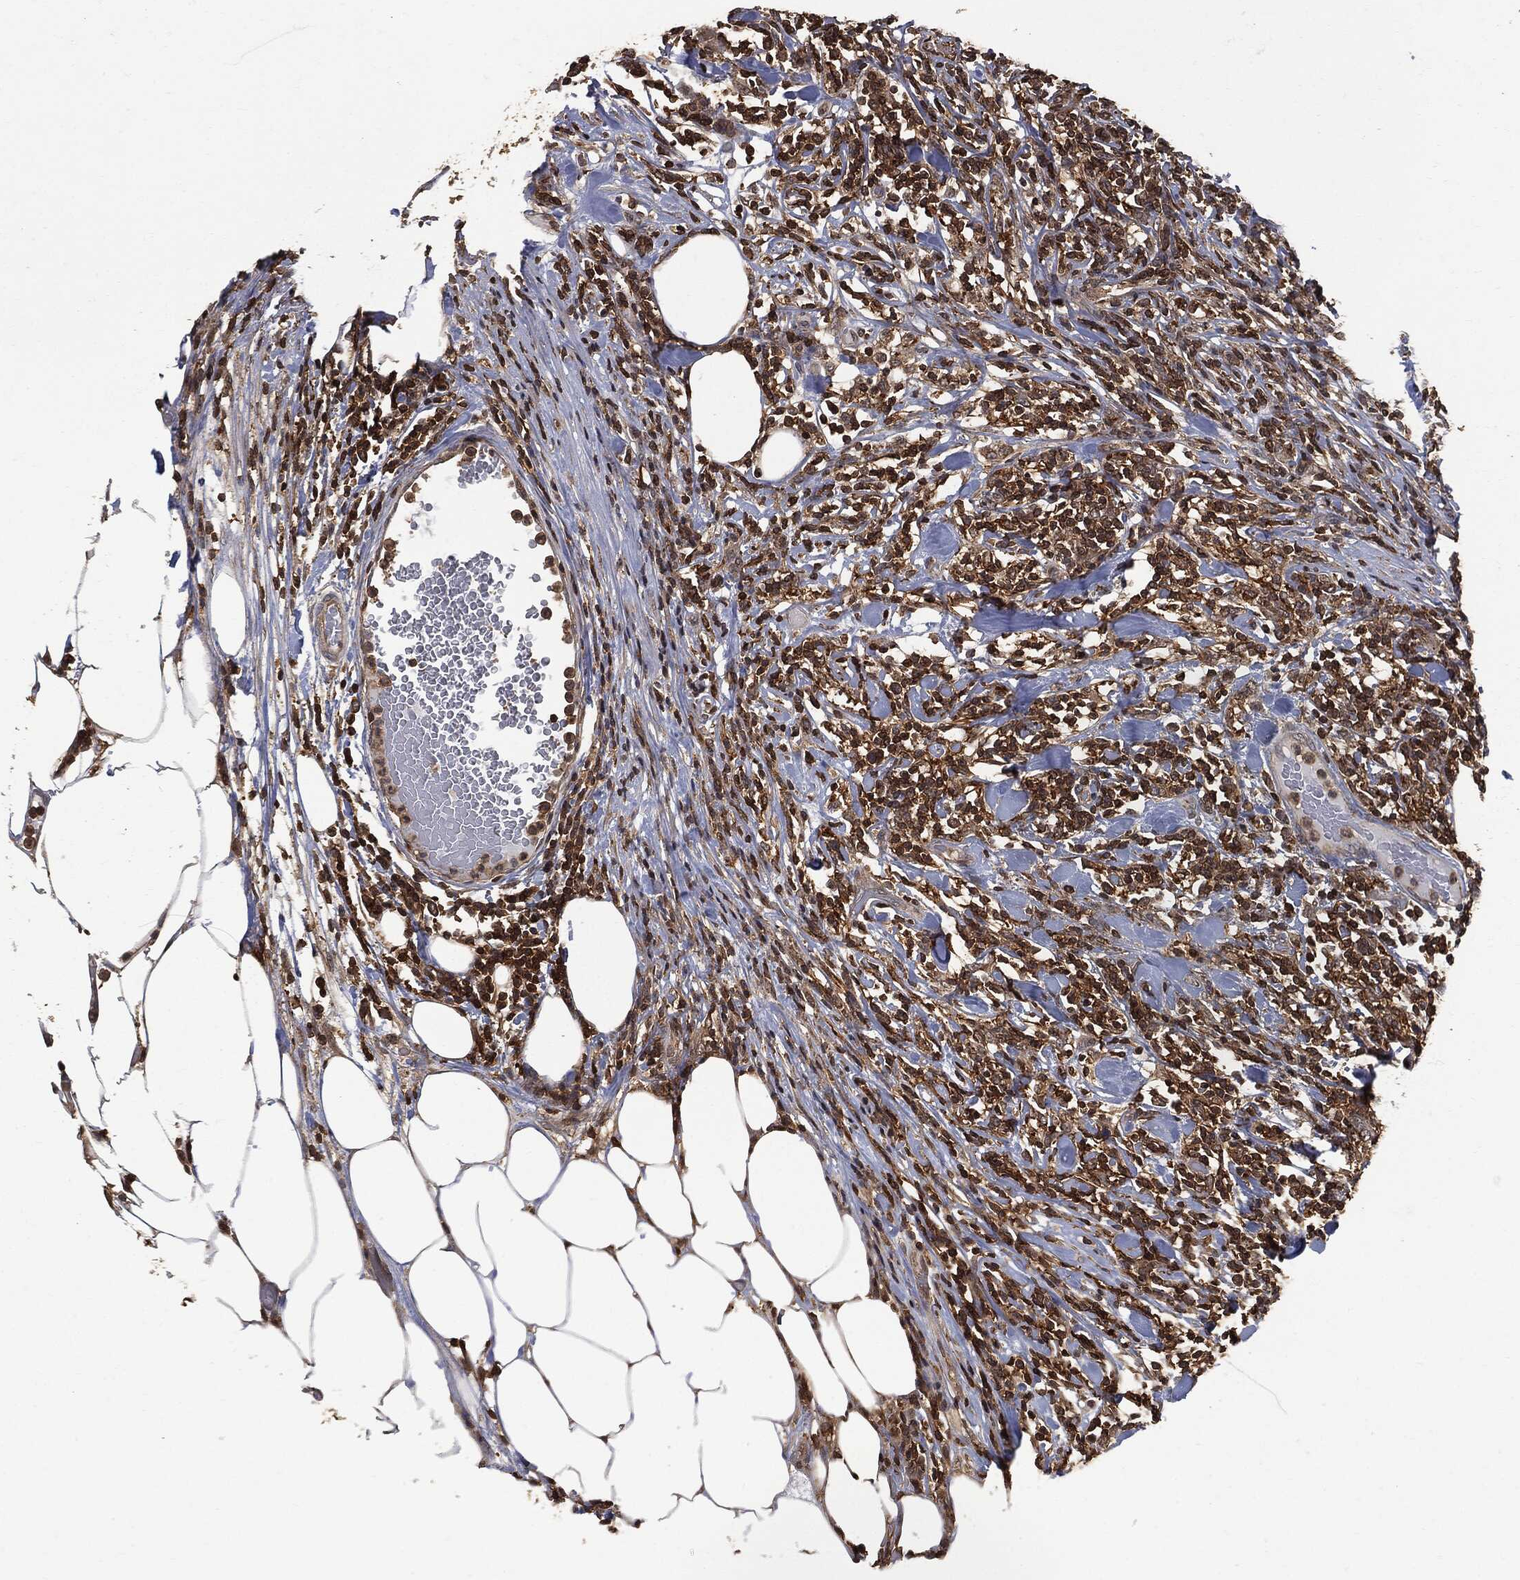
{"staining": {"intensity": "strong", "quantity": "25%-75%", "location": "cytoplasmic/membranous"}, "tissue": "lymphoma", "cell_type": "Tumor cells", "image_type": "cancer", "snomed": [{"axis": "morphology", "description": "Malignant lymphoma, non-Hodgkin's type, High grade"}, {"axis": "topography", "description": "Lymph node"}], "caption": "Immunohistochemistry (IHC) histopathology image of neoplastic tissue: lymphoma stained using immunohistochemistry (IHC) demonstrates high levels of strong protein expression localized specifically in the cytoplasmic/membranous of tumor cells, appearing as a cytoplasmic/membranous brown color.", "gene": "PSMB10", "patient": {"sex": "female", "age": 84}}